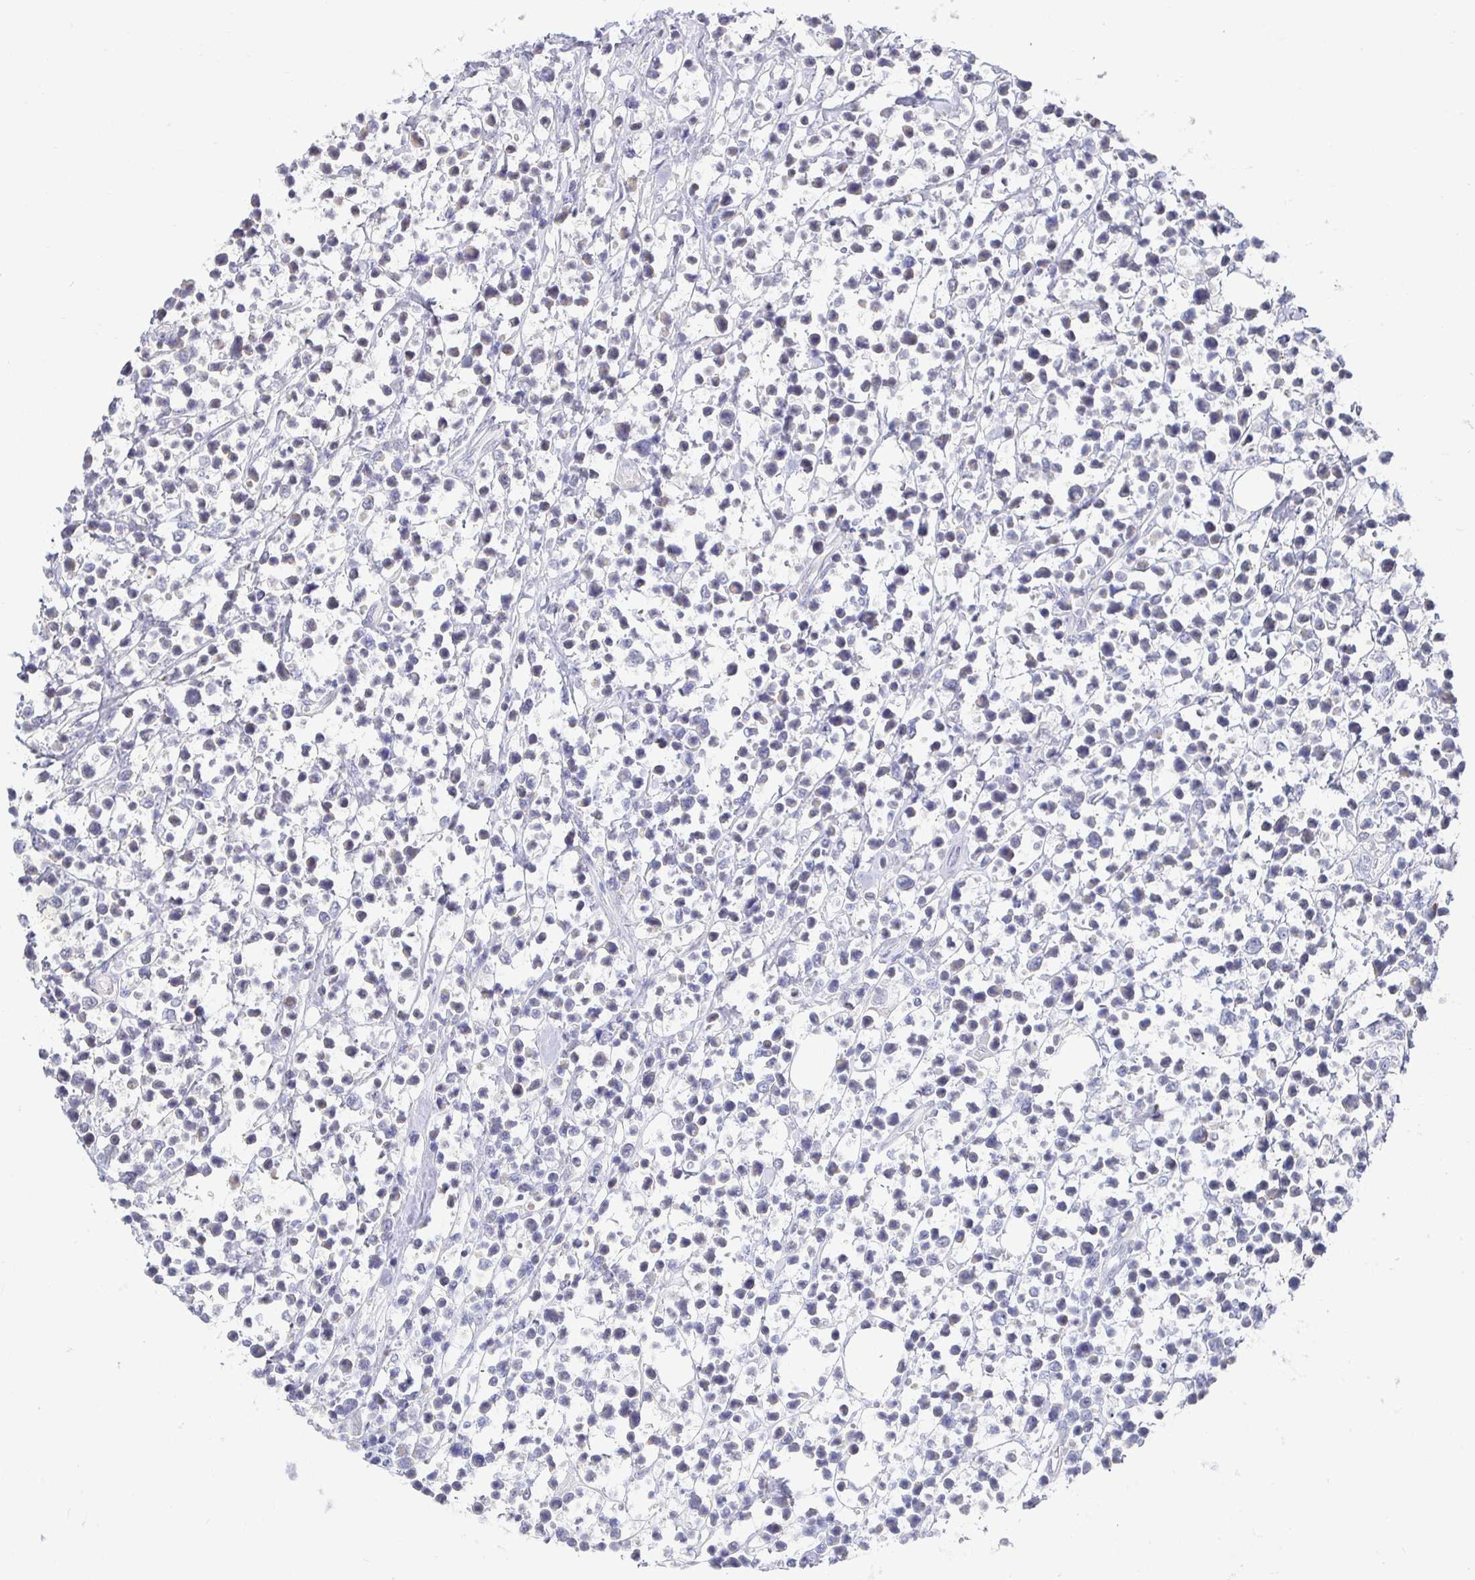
{"staining": {"intensity": "negative", "quantity": "none", "location": "none"}, "tissue": "lymphoma", "cell_type": "Tumor cells", "image_type": "cancer", "snomed": [{"axis": "morphology", "description": "Malignant lymphoma, non-Hodgkin's type, Low grade"}, {"axis": "topography", "description": "Lymph node"}], "caption": "High power microscopy photomicrograph of an immunohistochemistry (IHC) image of malignant lymphoma, non-Hodgkin's type (low-grade), revealing no significant expression in tumor cells.", "gene": "CIT", "patient": {"sex": "male", "age": 60}}